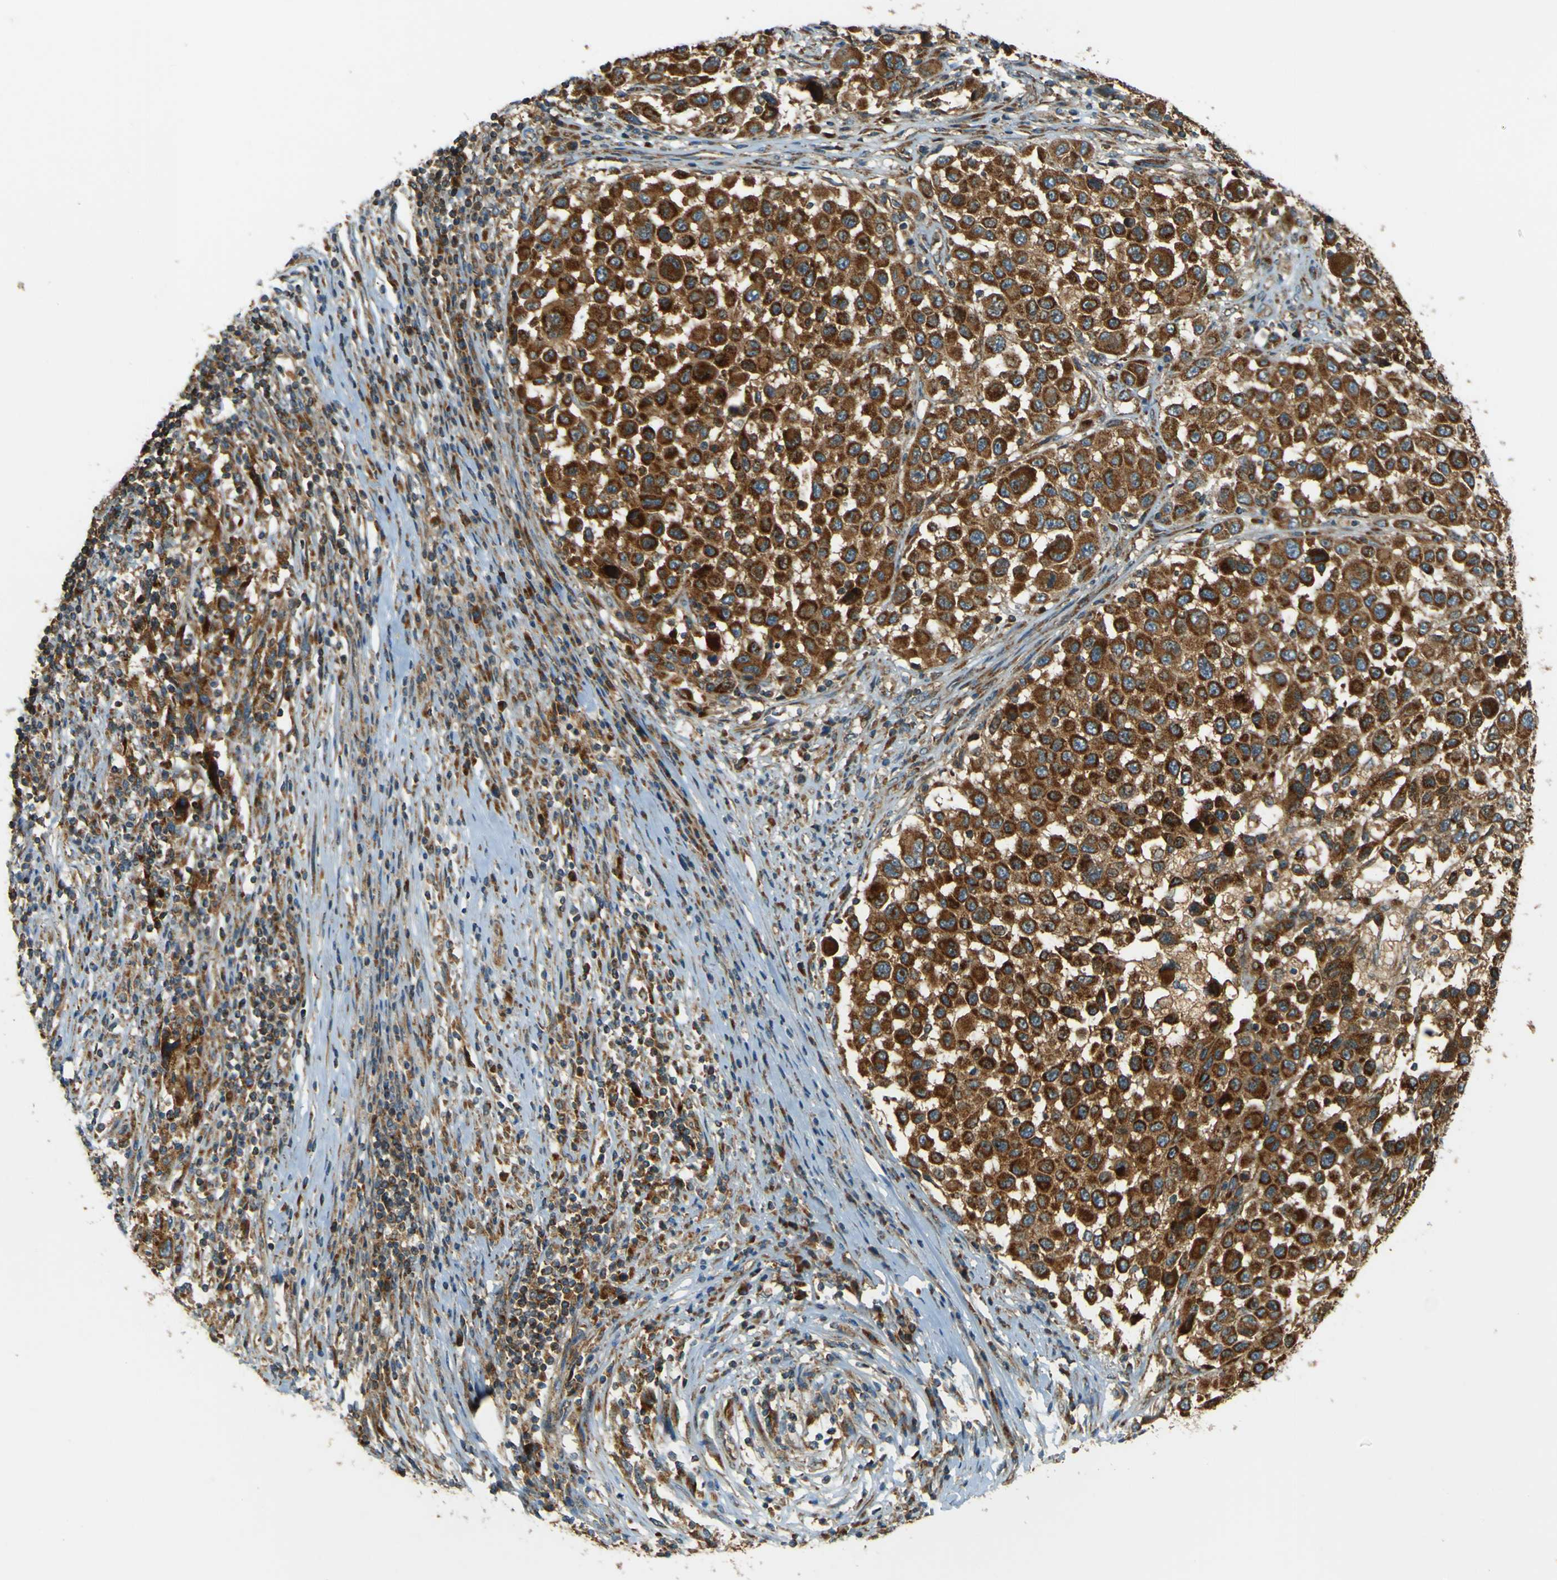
{"staining": {"intensity": "strong", "quantity": ">75%", "location": "cytoplasmic/membranous"}, "tissue": "melanoma", "cell_type": "Tumor cells", "image_type": "cancer", "snomed": [{"axis": "morphology", "description": "Malignant melanoma, Metastatic site"}, {"axis": "topography", "description": "Lymph node"}], "caption": "Immunohistochemistry photomicrograph of melanoma stained for a protein (brown), which displays high levels of strong cytoplasmic/membranous positivity in about >75% of tumor cells.", "gene": "DNAJC5", "patient": {"sex": "male", "age": 61}}